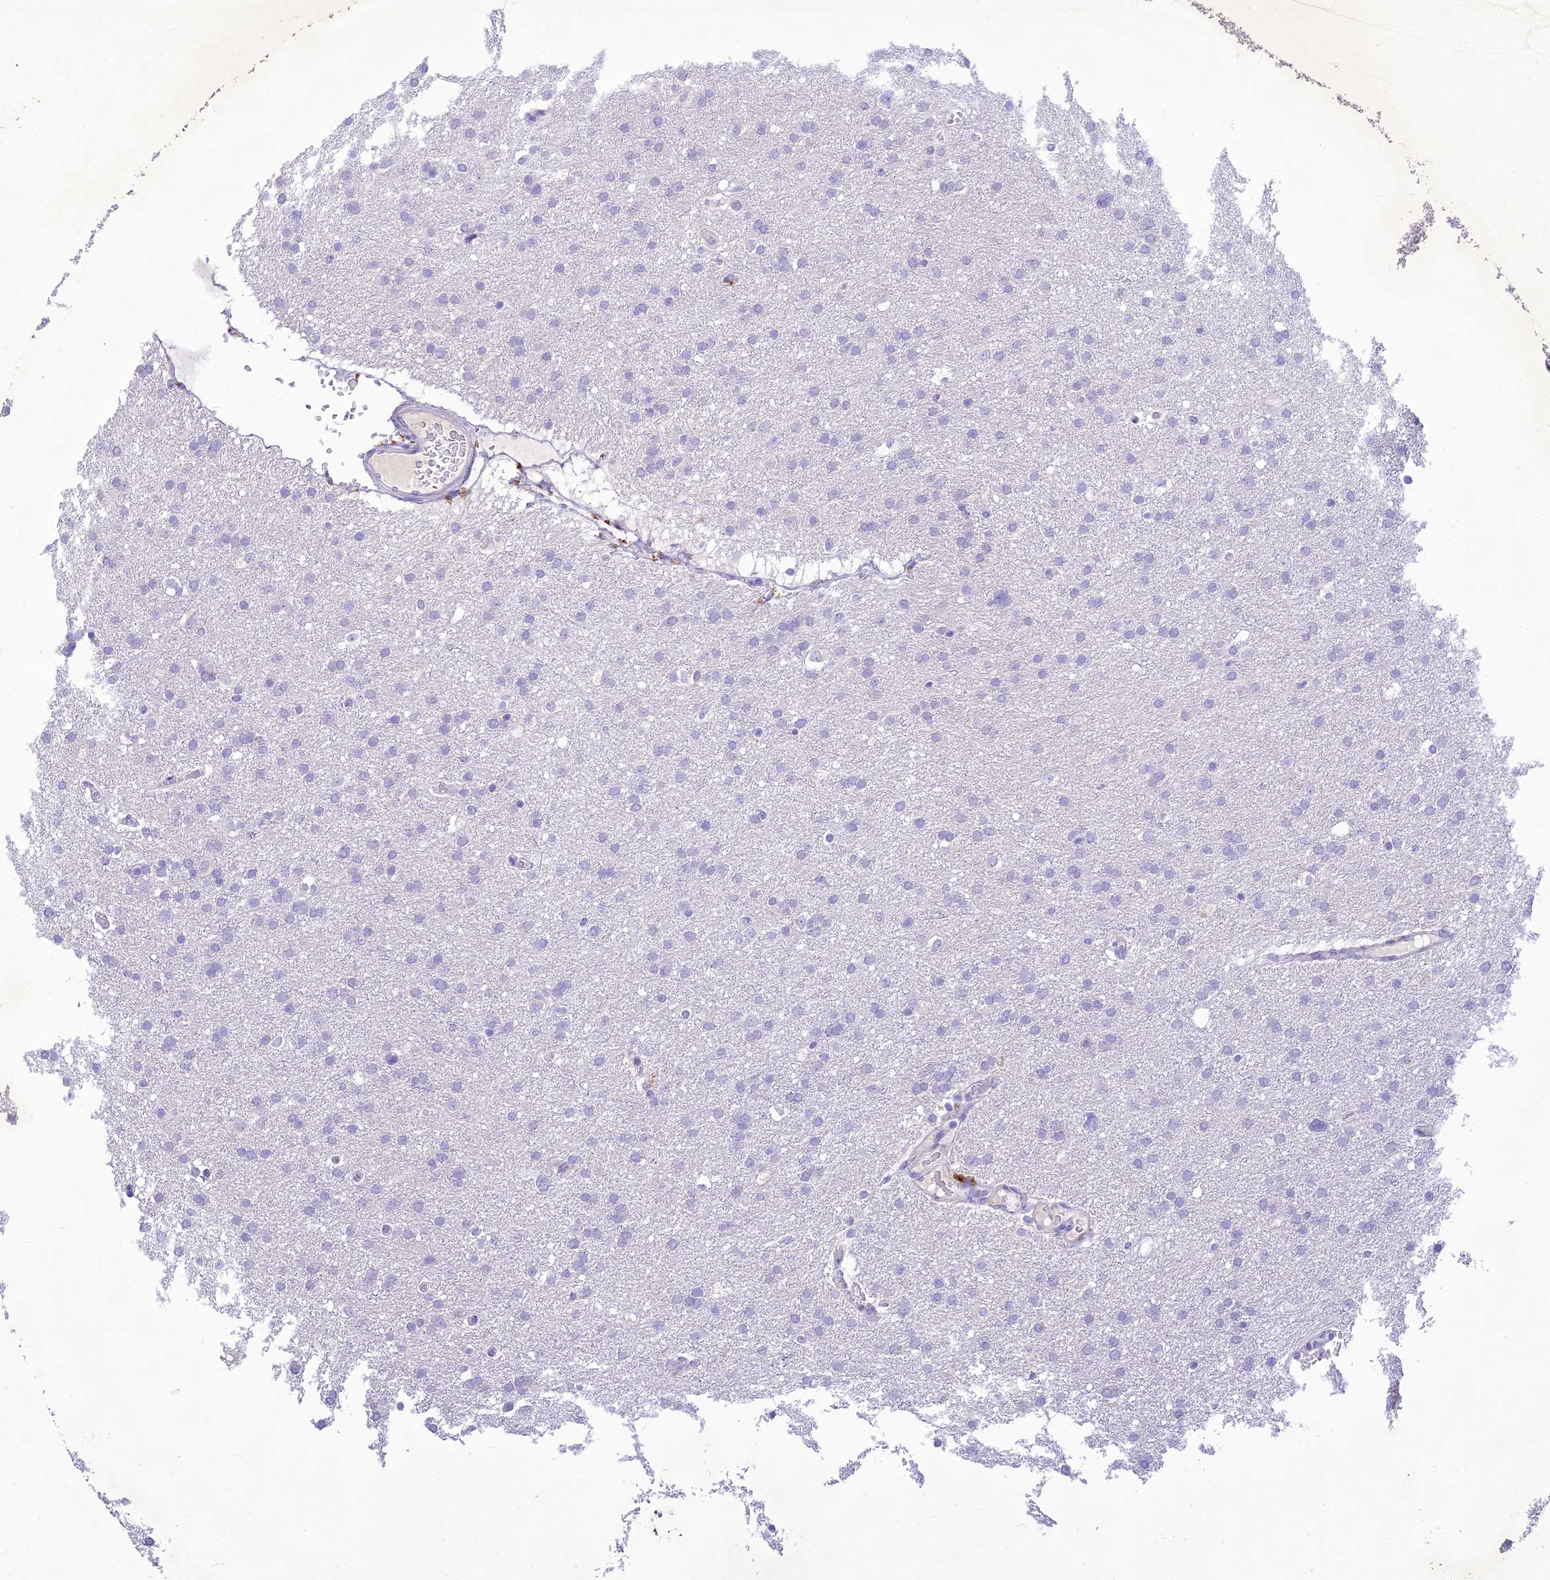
{"staining": {"intensity": "negative", "quantity": "none", "location": "none"}, "tissue": "glioma", "cell_type": "Tumor cells", "image_type": "cancer", "snomed": [{"axis": "morphology", "description": "Glioma, malignant, High grade"}, {"axis": "topography", "description": "Cerebral cortex"}], "caption": "High-grade glioma (malignant) stained for a protein using immunohistochemistry (IHC) exhibits no staining tumor cells.", "gene": "SLC13A5", "patient": {"sex": "female", "age": 36}}